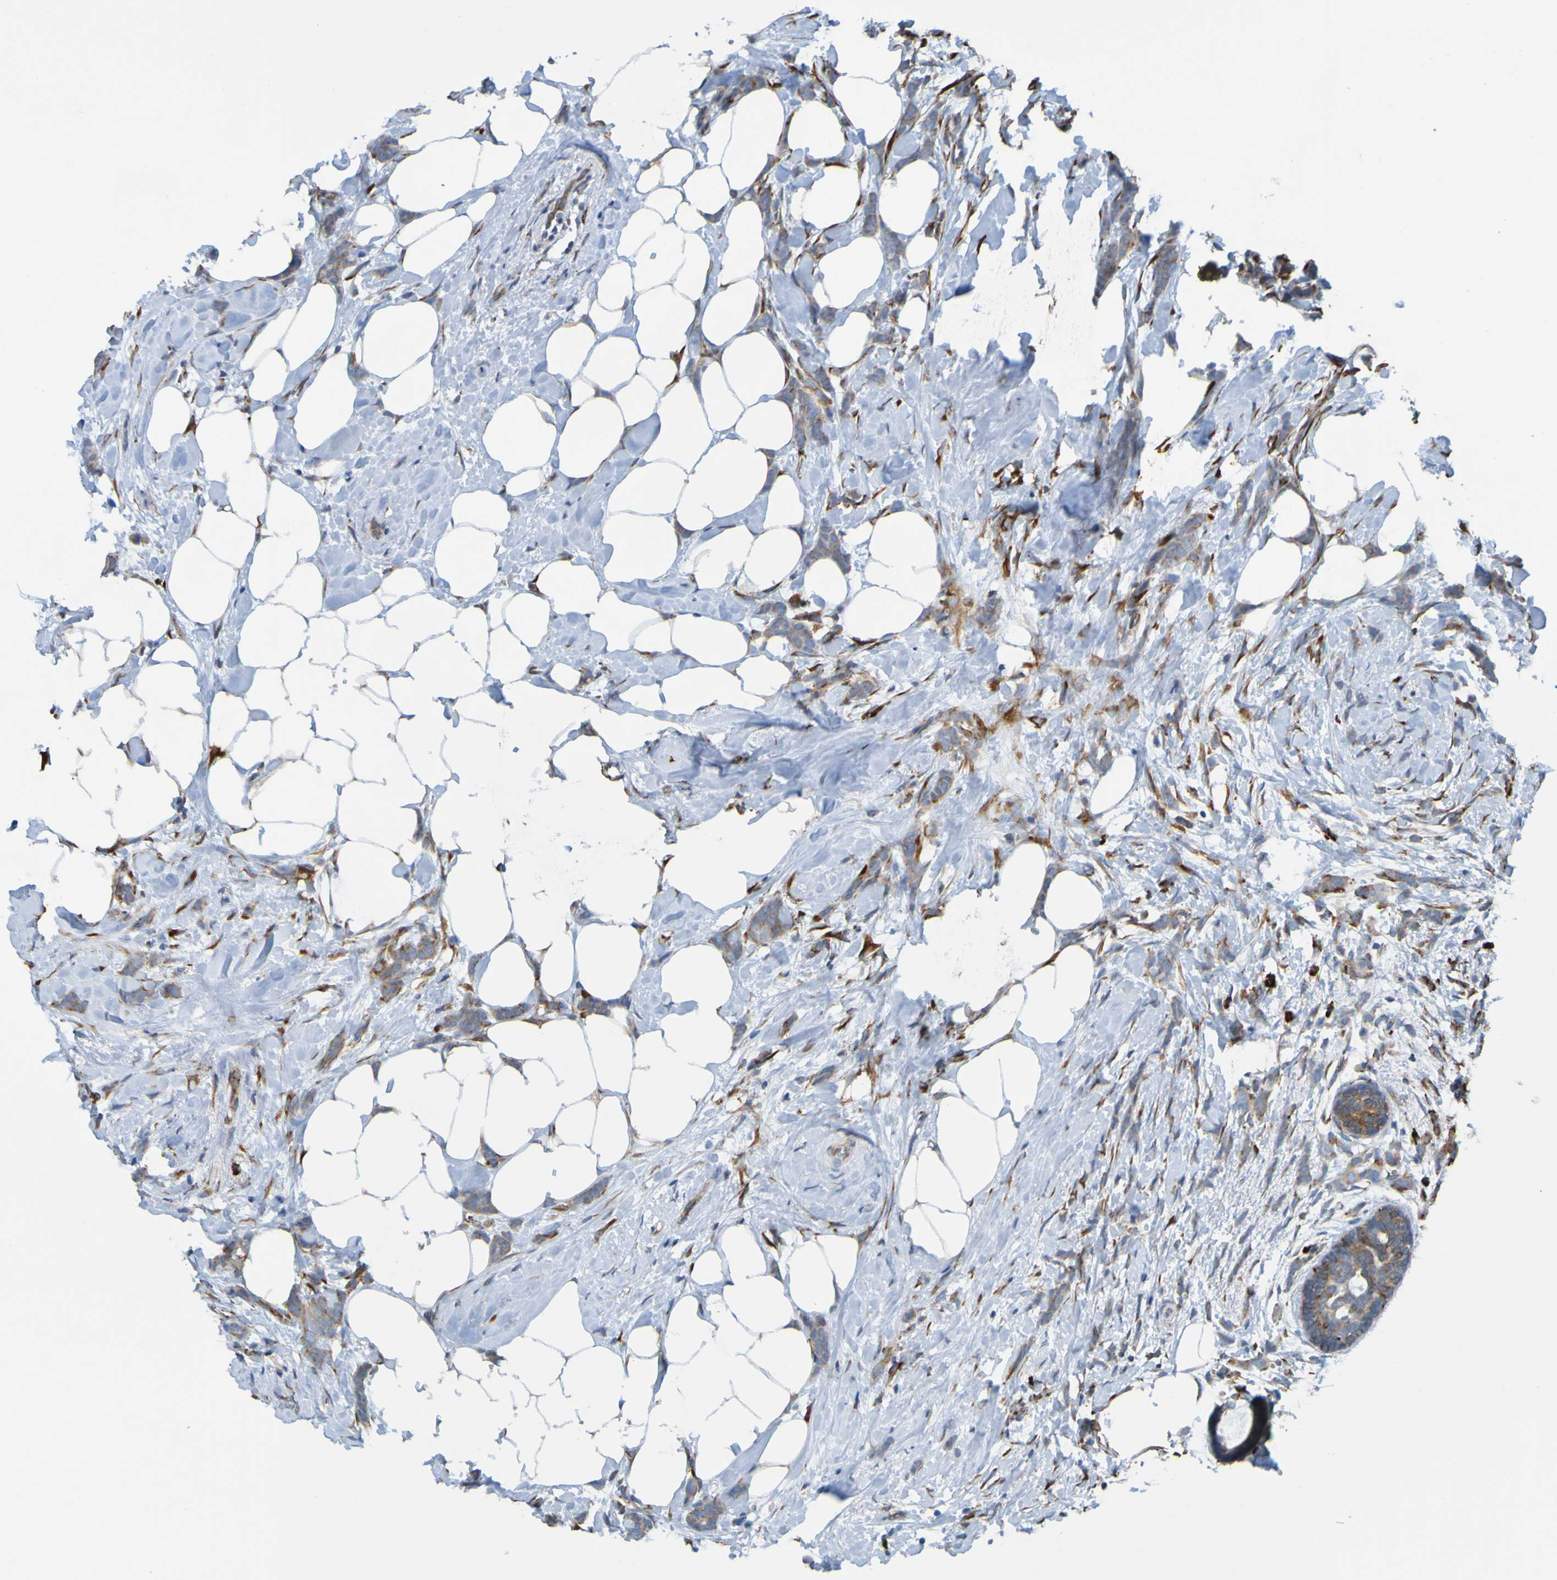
{"staining": {"intensity": "weak", "quantity": "25%-75%", "location": "cytoplasmic/membranous"}, "tissue": "breast cancer", "cell_type": "Tumor cells", "image_type": "cancer", "snomed": [{"axis": "morphology", "description": "Duct carcinoma"}, {"axis": "topography", "description": "Breast"}], "caption": "IHC histopathology image of human breast cancer stained for a protein (brown), which displays low levels of weak cytoplasmic/membranous expression in about 25%-75% of tumor cells.", "gene": "SSR1", "patient": {"sex": "female", "age": 24}}